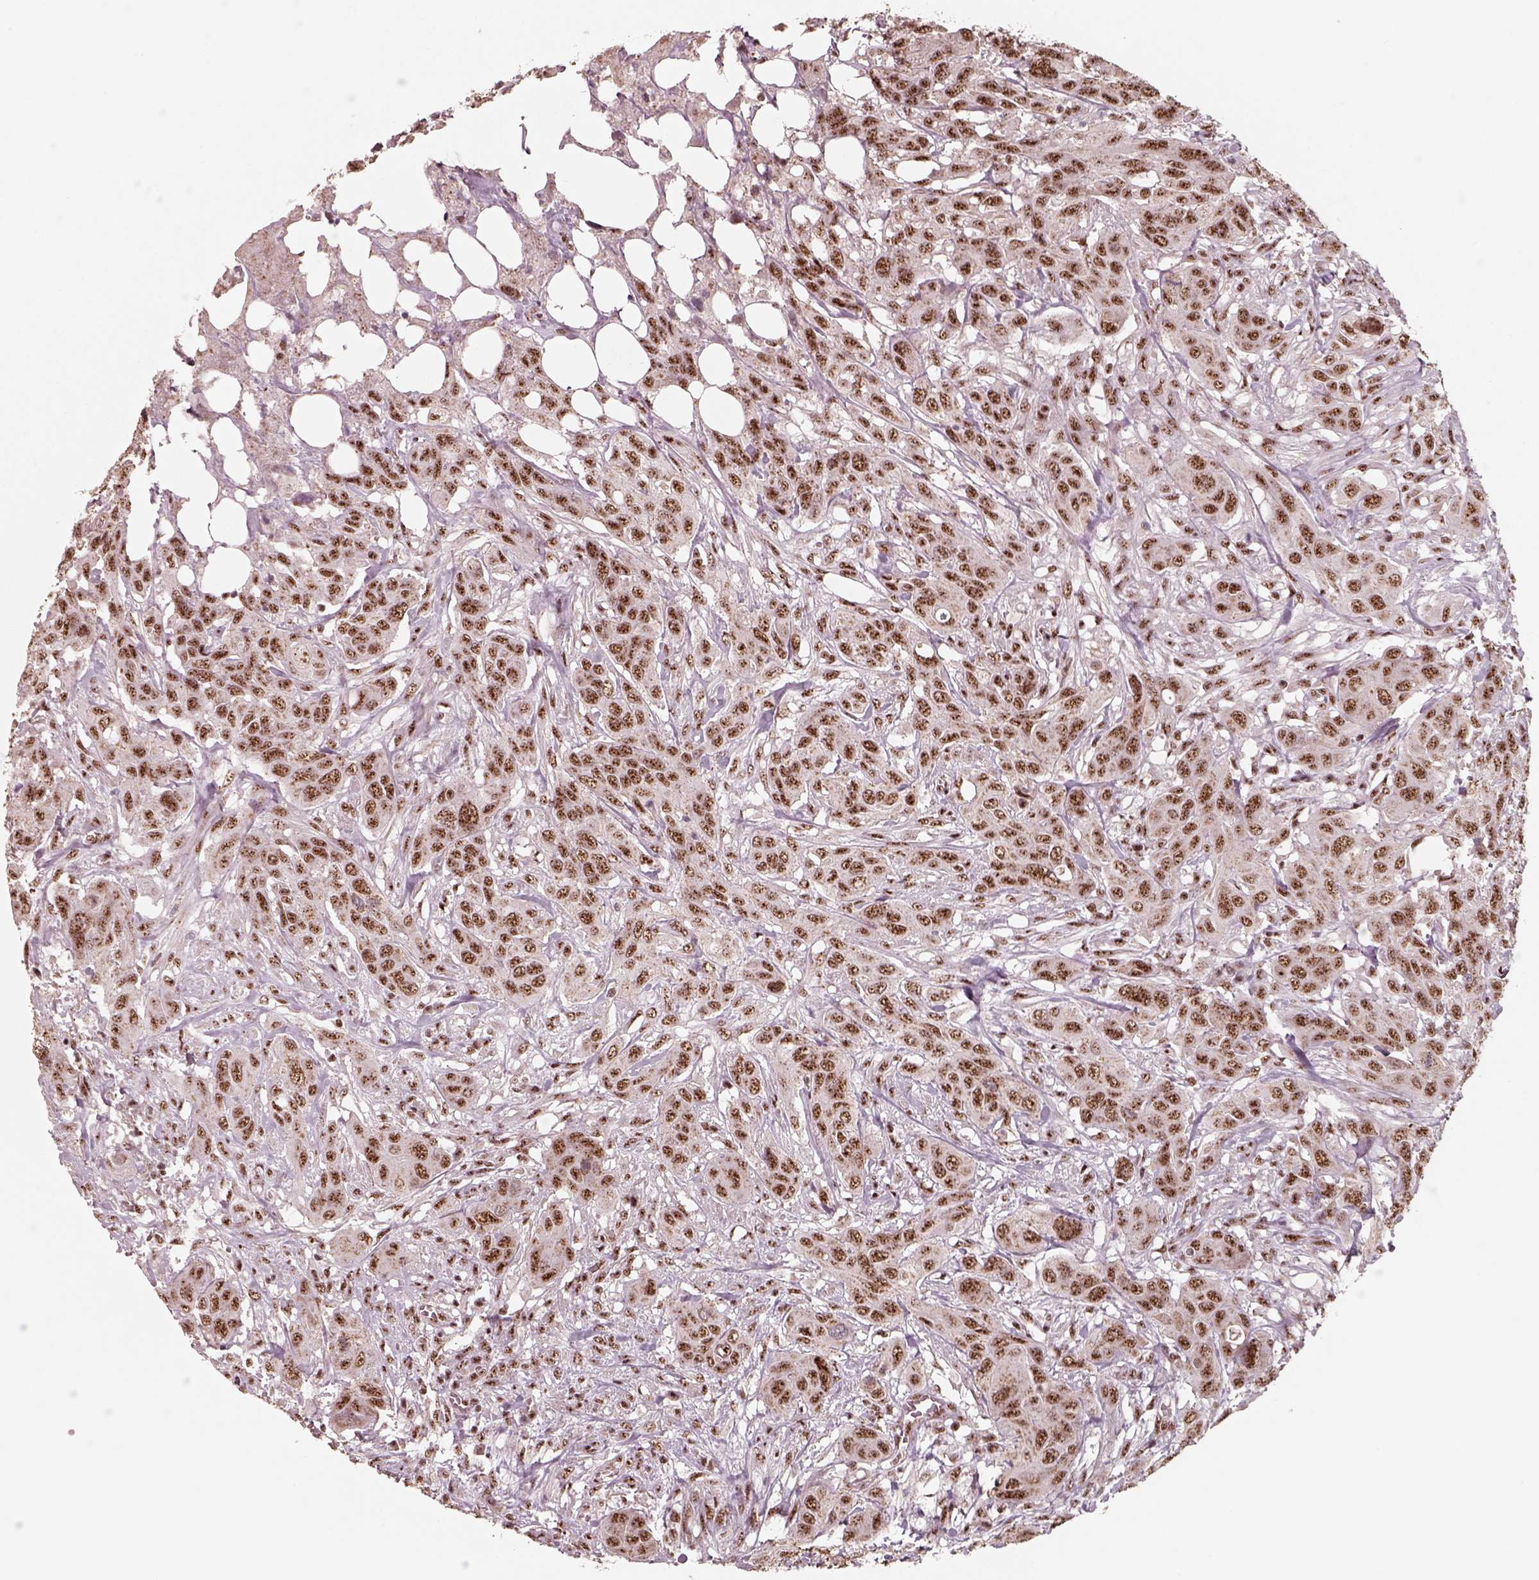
{"staining": {"intensity": "moderate", "quantity": ">75%", "location": "nuclear"}, "tissue": "urothelial cancer", "cell_type": "Tumor cells", "image_type": "cancer", "snomed": [{"axis": "morphology", "description": "Urothelial carcinoma, NOS"}, {"axis": "morphology", "description": "Urothelial carcinoma, High grade"}, {"axis": "topography", "description": "Urinary bladder"}], "caption": "Approximately >75% of tumor cells in human urothelial cancer exhibit moderate nuclear protein positivity as visualized by brown immunohistochemical staining.", "gene": "ATXN7L3", "patient": {"sex": "male", "age": 63}}